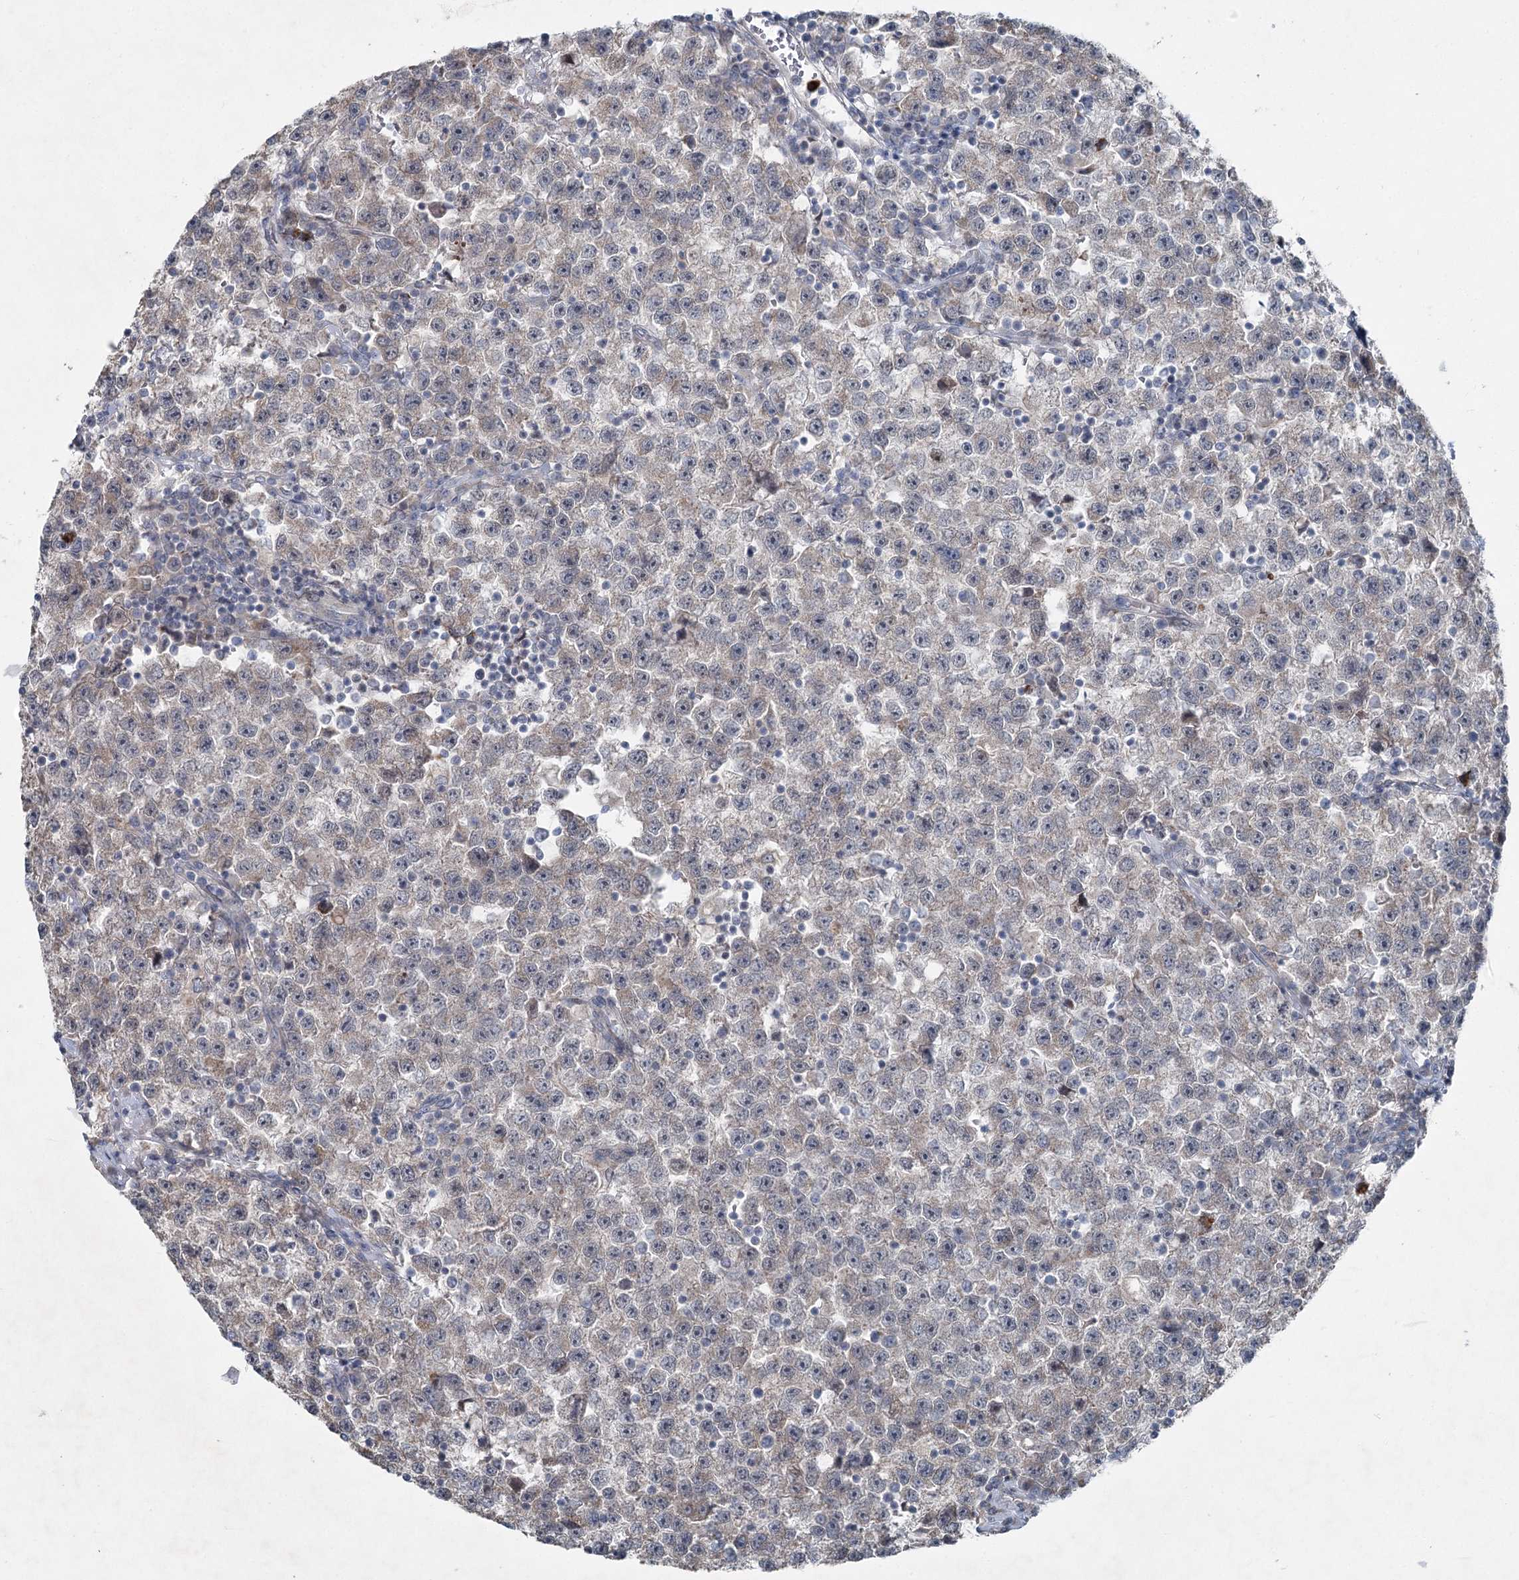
{"staining": {"intensity": "negative", "quantity": "none", "location": "none"}, "tissue": "testis cancer", "cell_type": "Tumor cells", "image_type": "cancer", "snomed": [{"axis": "morphology", "description": "Seminoma, NOS"}, {"axis": "topography", "description": "Testis"}], "caption": "IHC photomicrograph of neoplastic tissue: testis seminoma stained with DAB (3,3'-diaminobenzidine) demonstrates no significant protein positivity in tumor cells.", "gene": "PLA2G12A", "patient": {"sex": "male", "age": 22}}